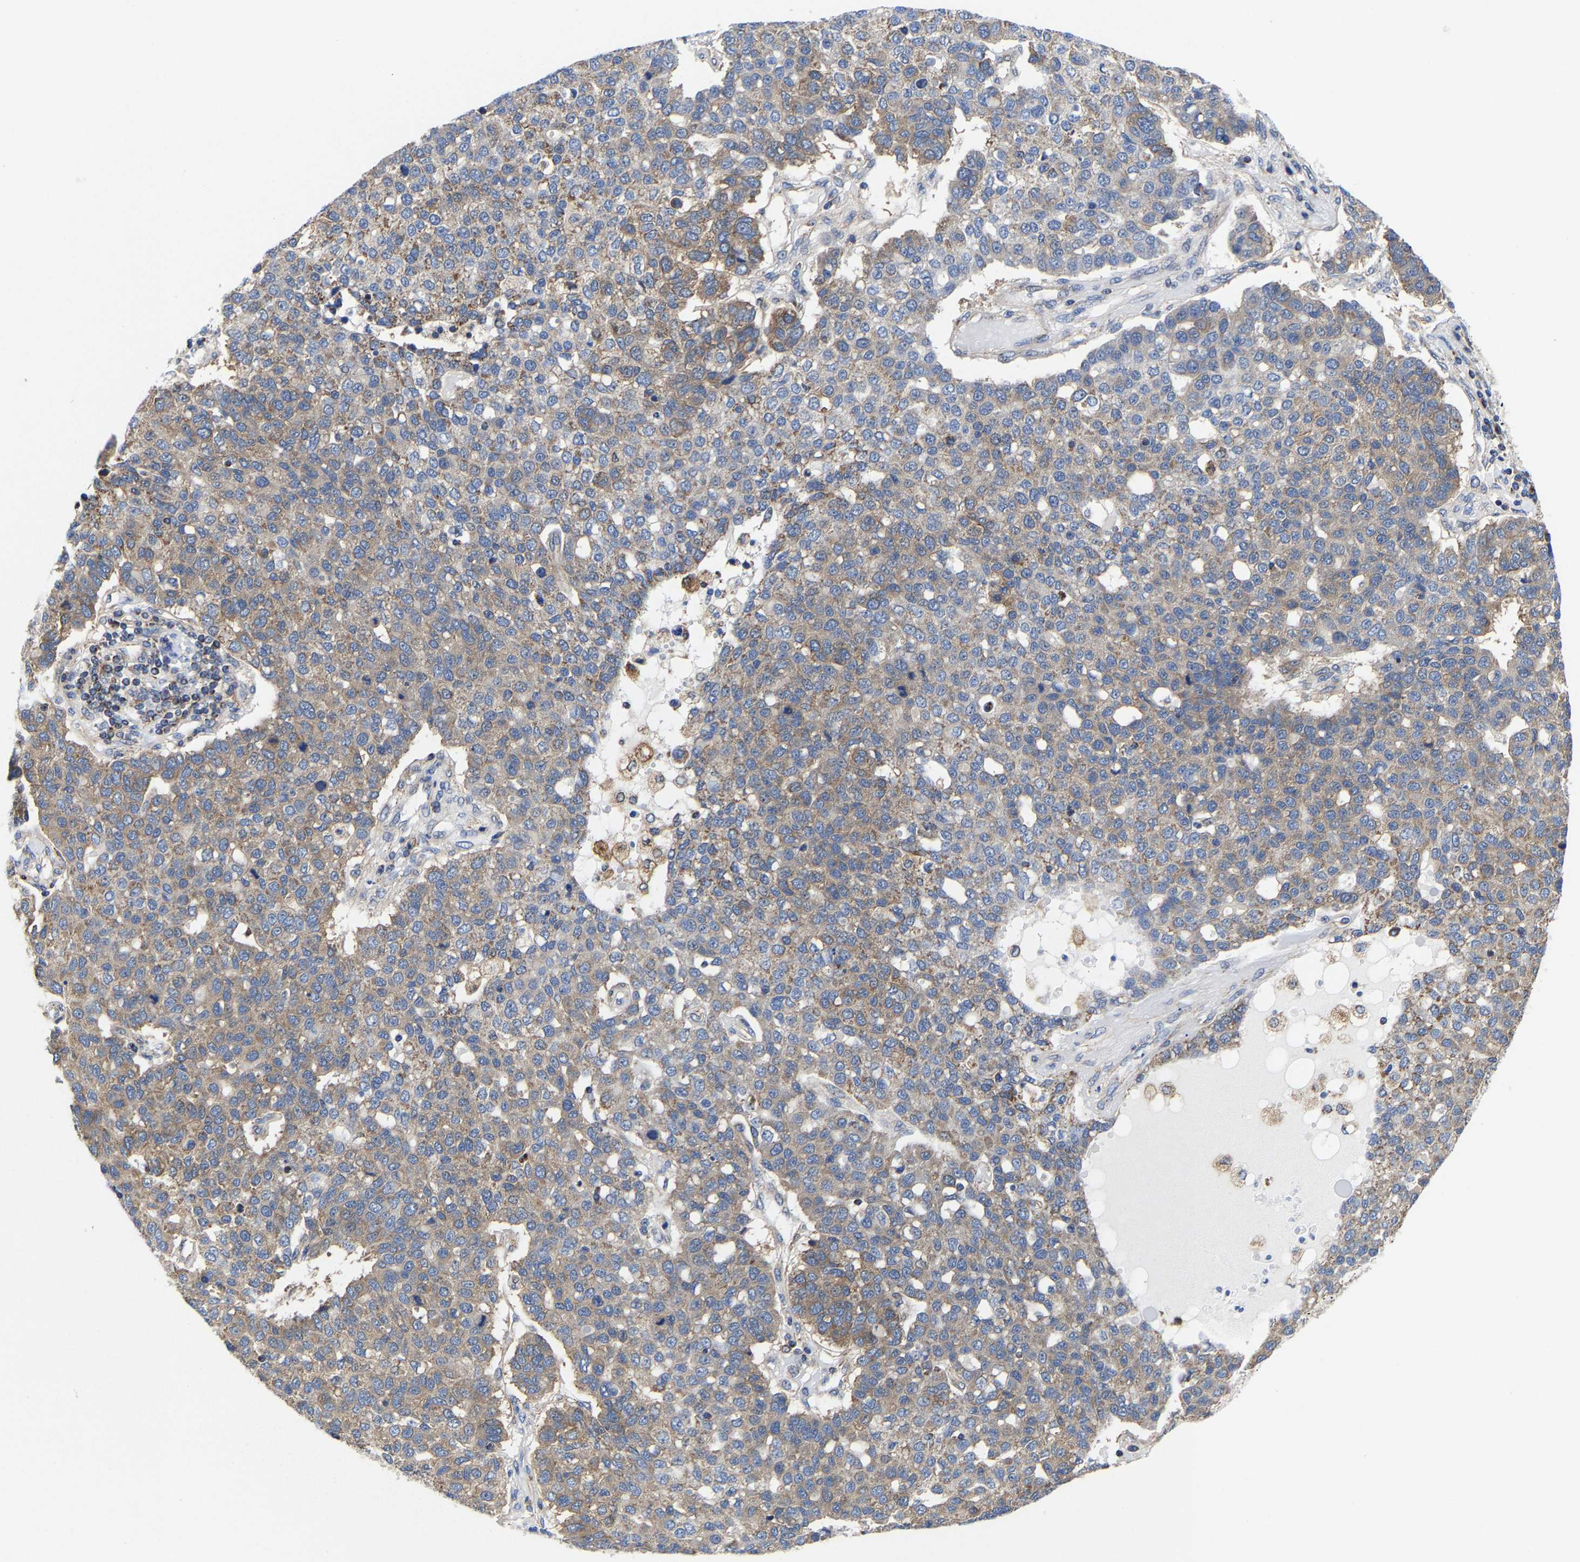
{"staining": {"intensity": "moderate", "quantity": "25%-75%", "location": "cytoplasmic/membranous"}, "tissue": "pancreatic cancer", "cell_type": "Tumor cells", "image_type": "cancer", "snomed": [{"axis": "morphology", "description": "Adenocarcinoma, NOS"}, {"axis": "topography", "description": "Pancreas"}], "caption": "A high-resolution micrograph shows immunohistochemistry staining of pancreatic cancer (adenocarcinoma), which displays moderate cytoplasmic/membranous expression in approximately 25%-75% of tumor cells.", "gene": "PFKFB3", "patient": {"sex": "female", "age": 61}}